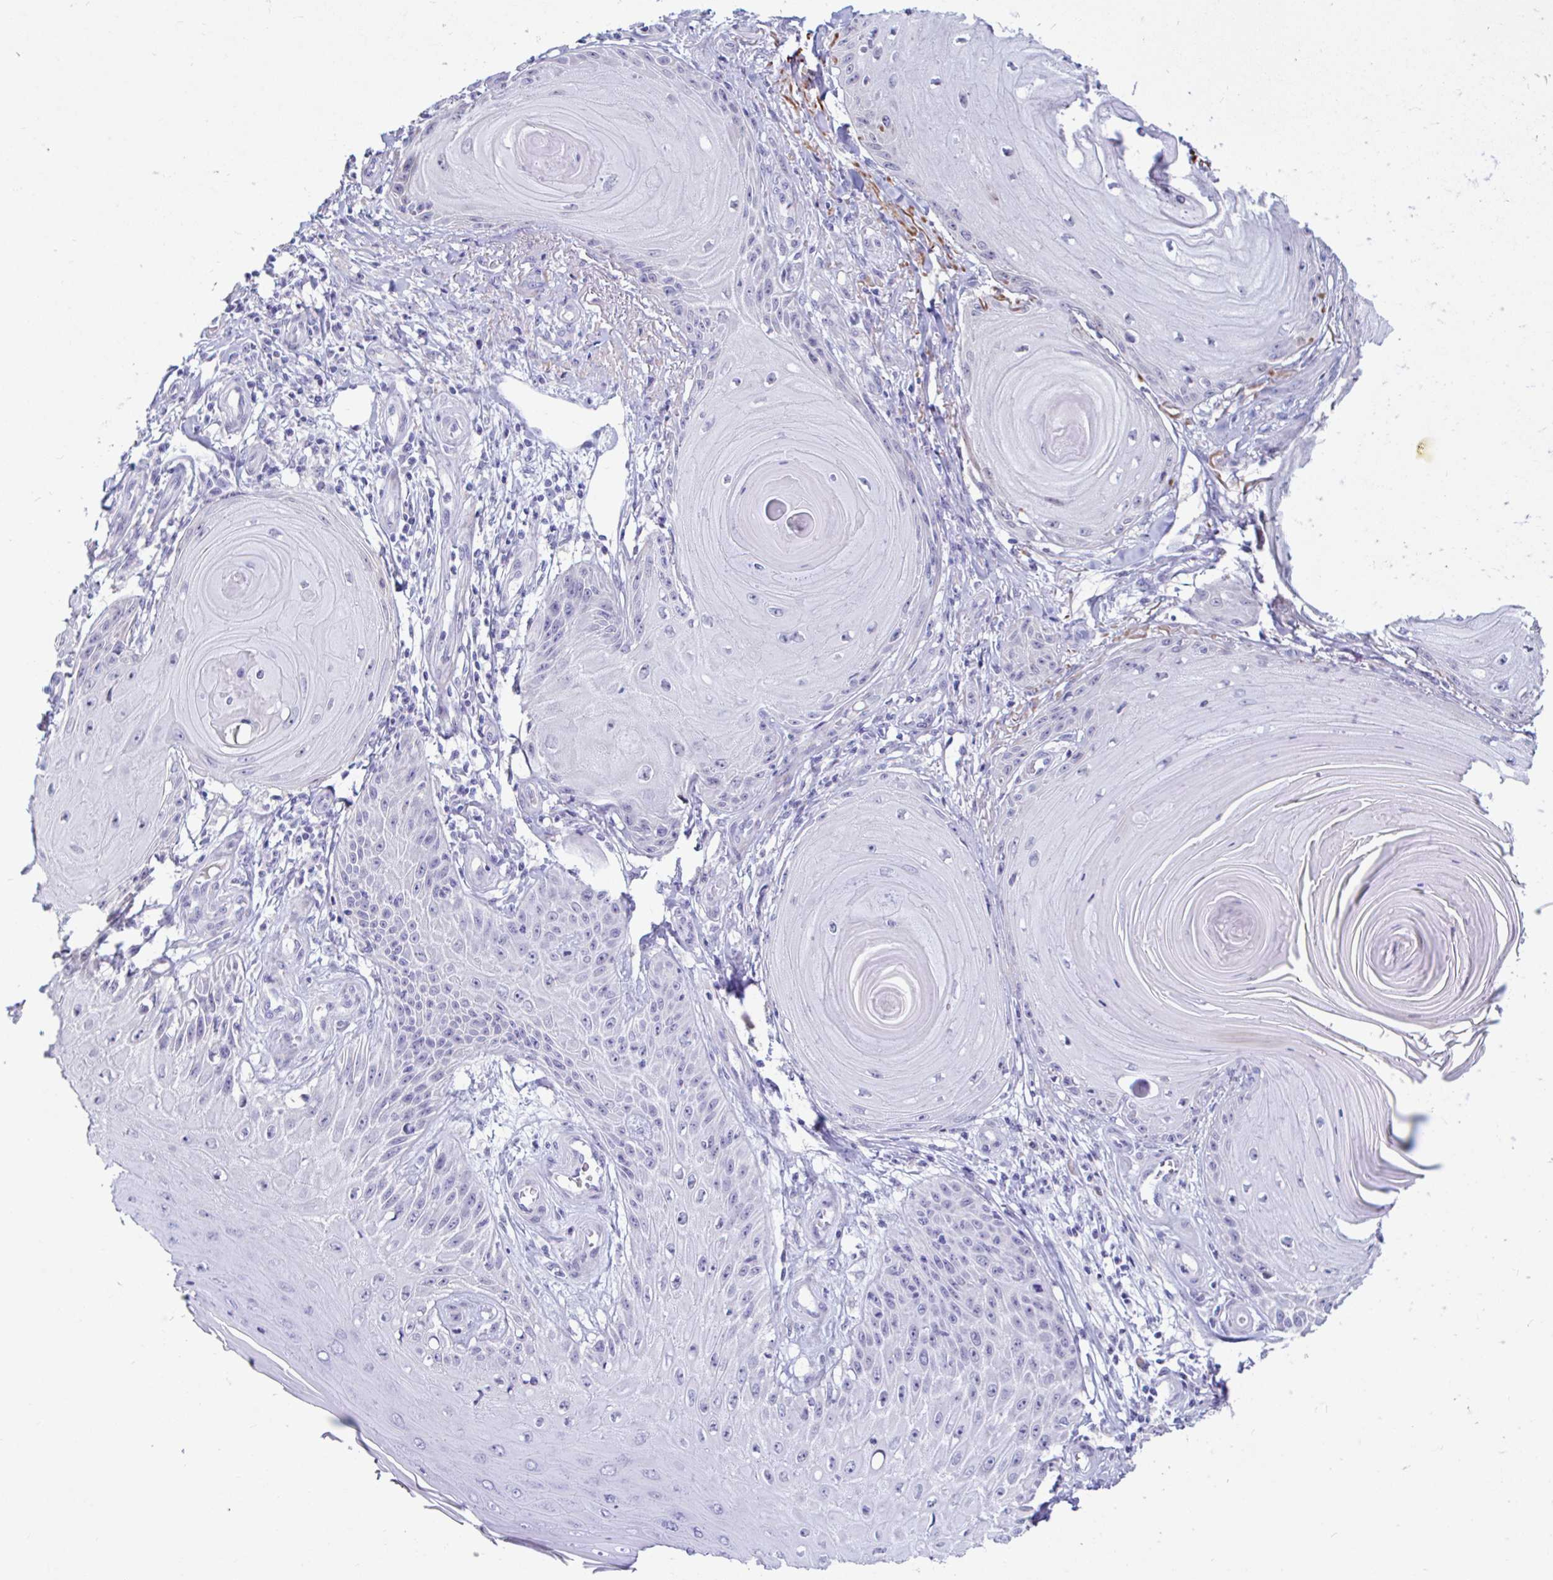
{"staining": {"intensity": "negative", "quantity": "none", "location": "none"}, "tissue": "skin cancer", "cell_type": "Tumor cells", "image_type": "cancer", "snomed": [{"axis": "morphology", "description": "Squamous cell carcinoma, NOS"}, {"axis": "topography", "description": "Skin"}], "caption": "Immunohistochemistry (IHC) photomicrograph of neoplastic tissue: squamous cell carcinoma (skin) stained with DAB (3,3'-diaminobenzidine) exhibits no significant protein positivity in tumor cells.", "gene": "NBPF3", "patient": {"sex": "female", "age": 77}}